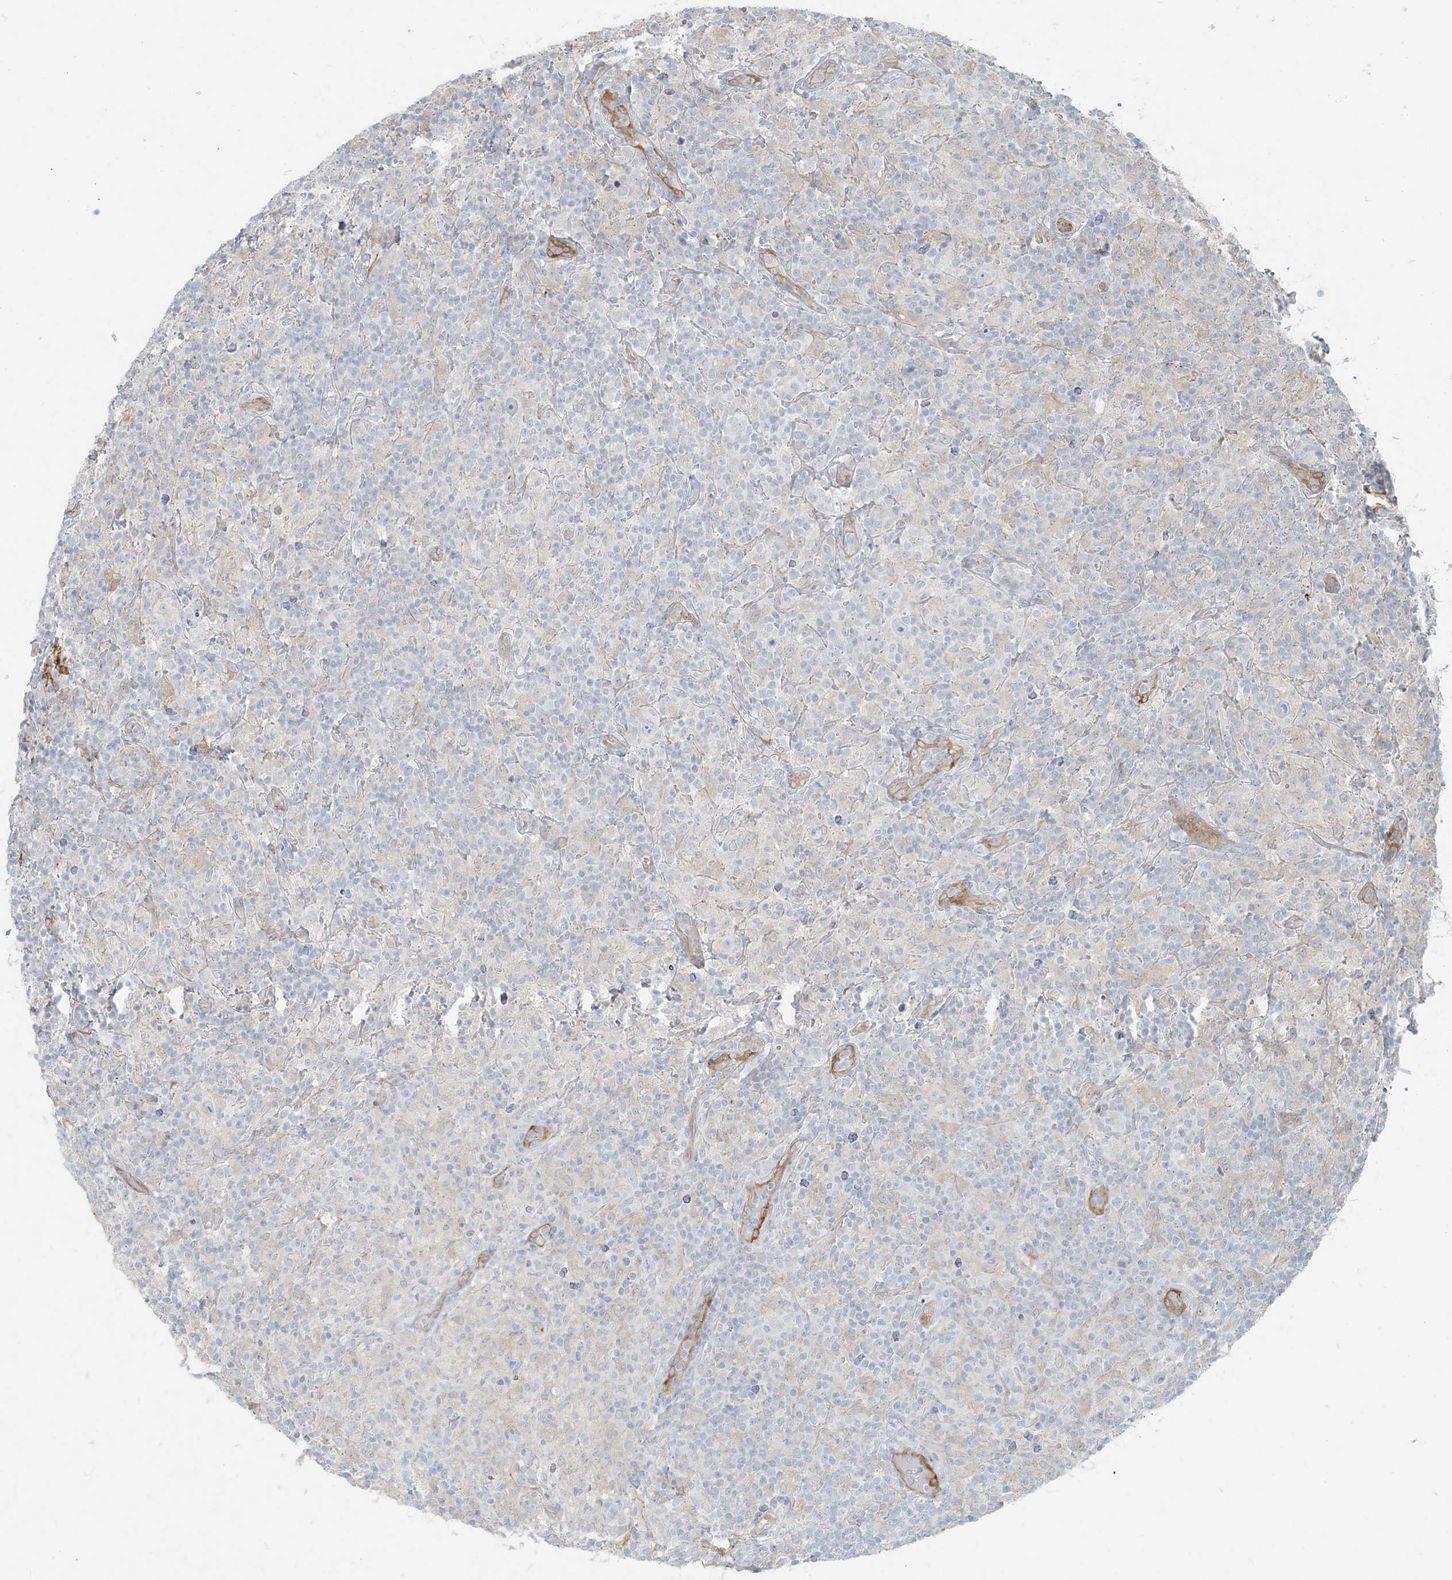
{"staining": {"intensity": "negative", "quantity": "none", "location": "none"}, "tissue": "lymphoma", "cell_type": "Tumor cells", "image_type": "cancer", "snomed": [{"axis": "morphology", "description": "Hodgkin's disease, NOS"}, {"axis": "topography", "description": "Lymph node"}], "caption": "Immunohistochemical staining of human lymphoma demonstrates no significant positivity in tumor cells.", "gene": "BCORL1", "patient": {"sex": "male", "age": 70}}